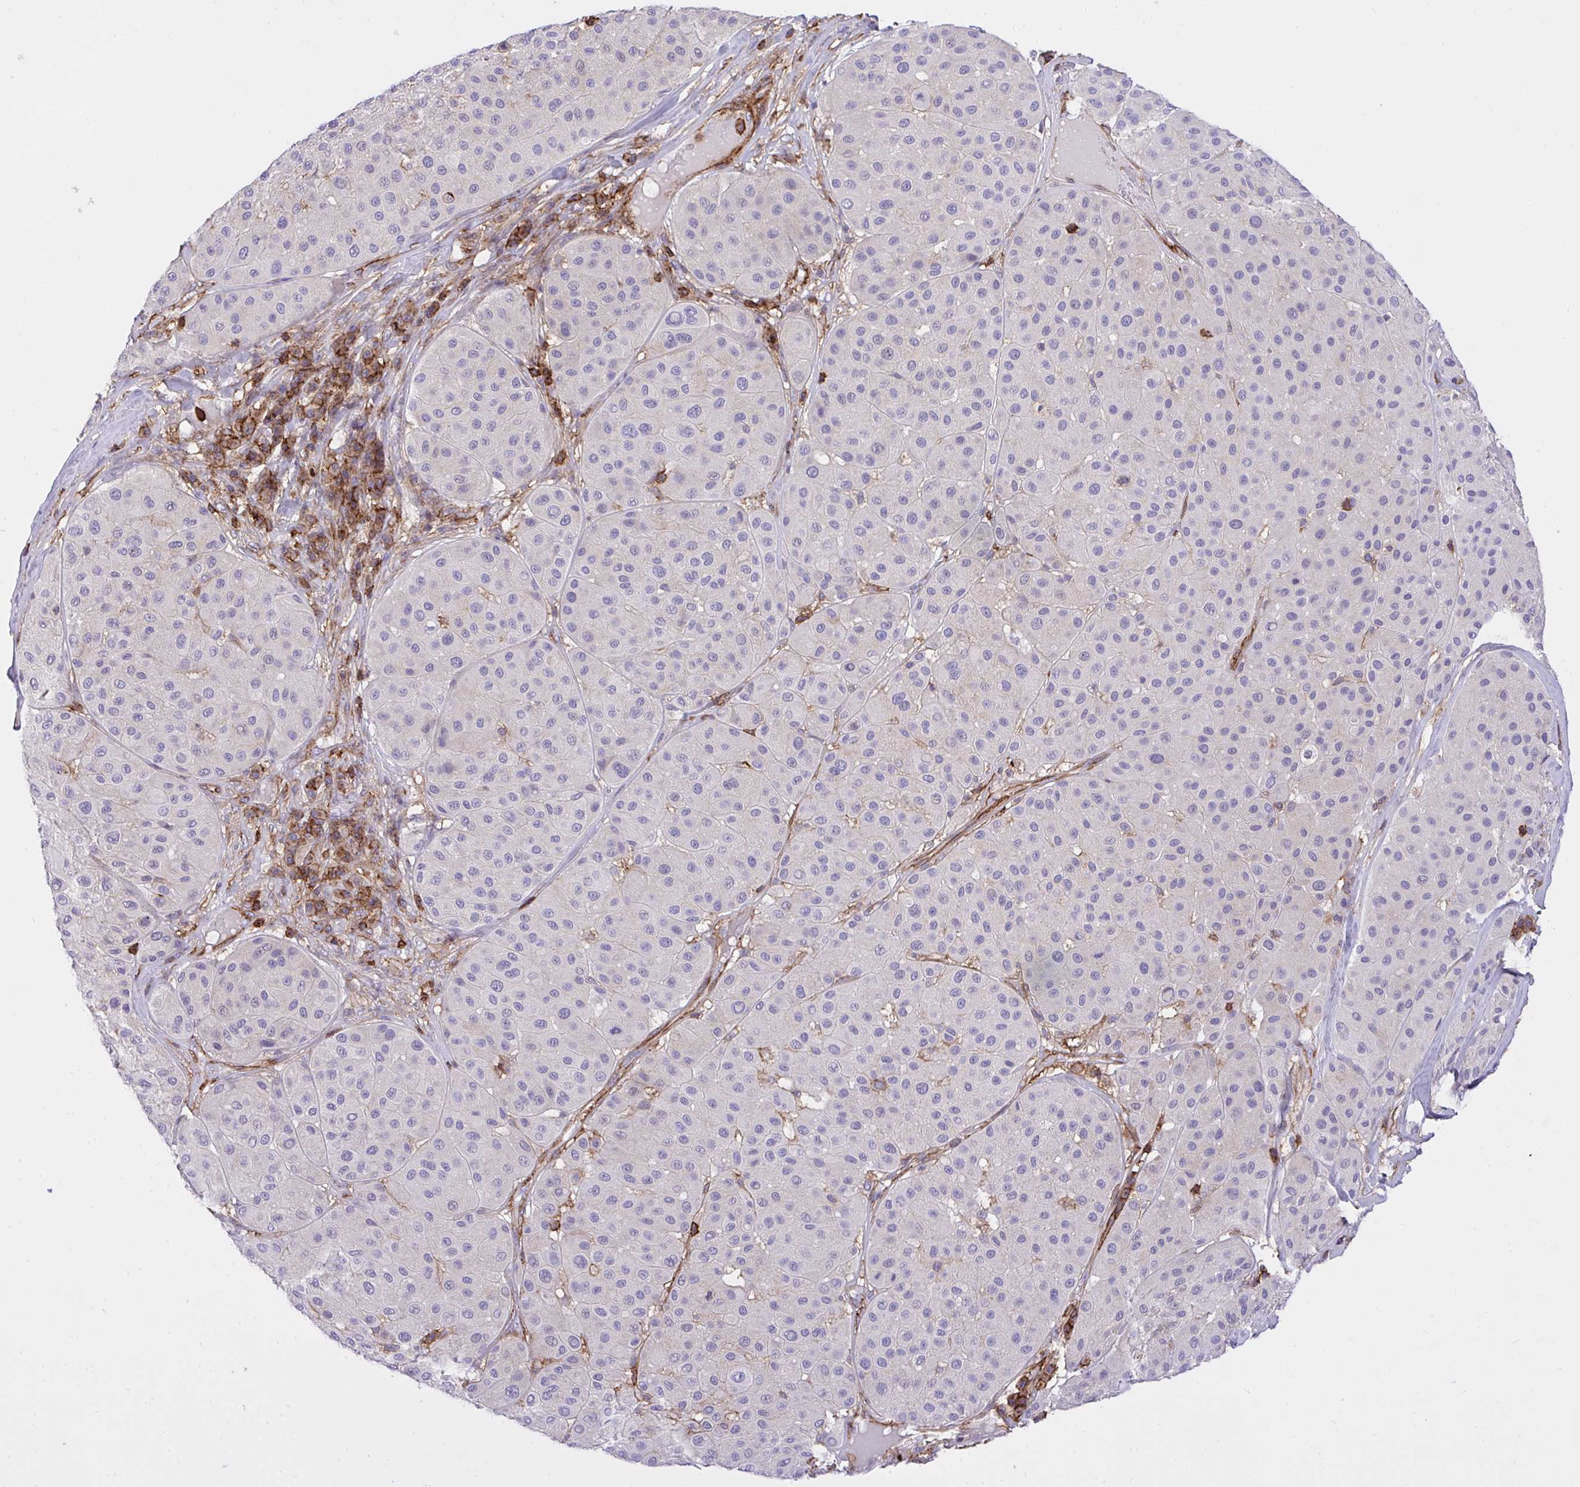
{"staining": {"intensity": "negative", "quantity": "none", "location": "none"}, "tissue": "melanoma", "cell_type": "Tumor cells", "image_type": "cancer", "snomed": [{"axis": "morphology", "description": "Malignant melanoma, Metastatic site"}, {"axis": "topography", "description": "Smooth muscle"}], "caption": "A histopathology image of malignant melanoma (metastatic site) stained for a protein shows no brown staining in tumor cells. (Stains: DAB immunohistochemistry with hematoxylin counter stain, Microscopy: brightfield microscopy at high magnification).", "gene": "ERI1", "patient": {"sex": "male", "age": 41}}